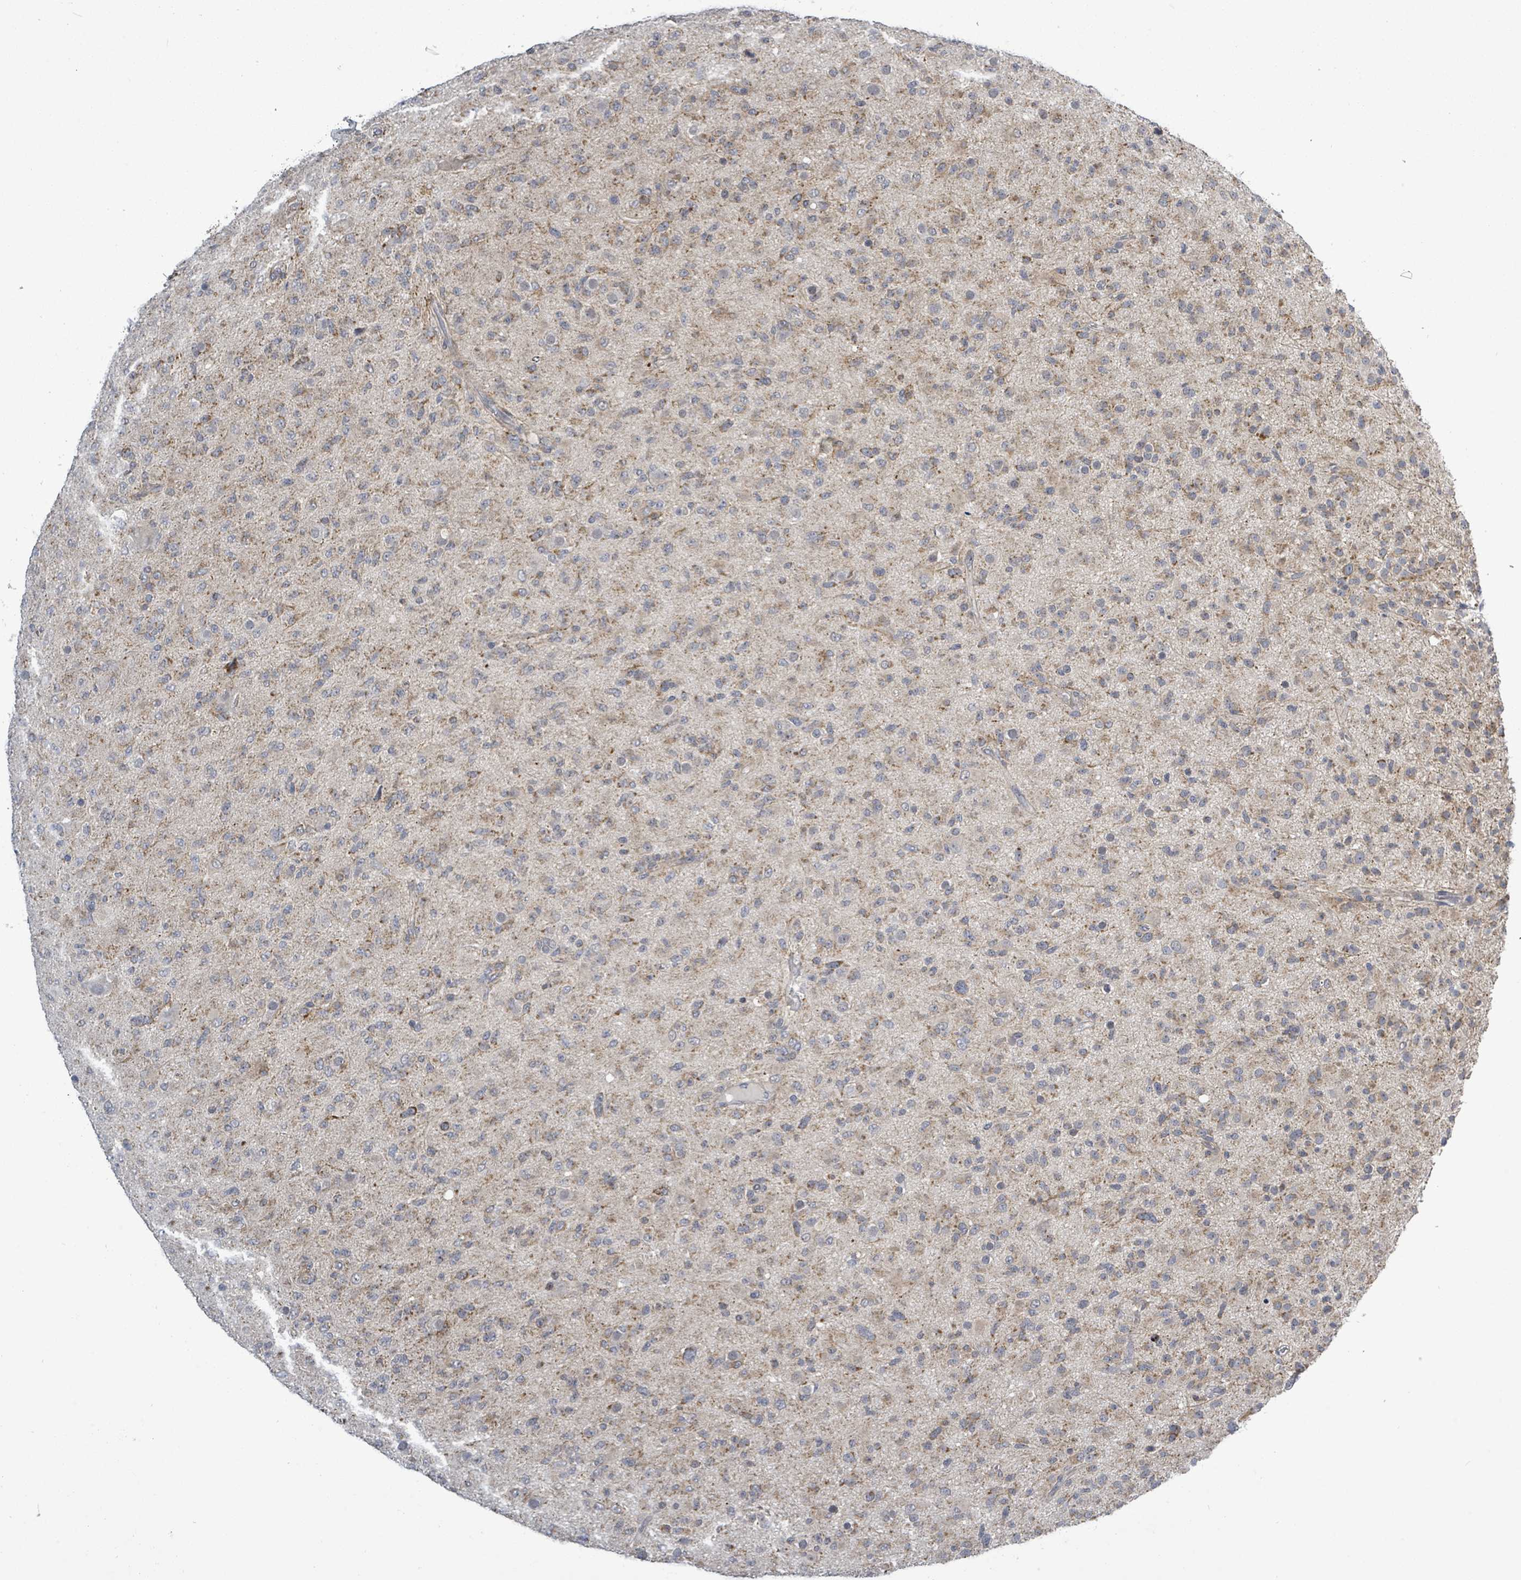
{"staining": {"intensity": "weak", "quantity": "25%-75%", "location": "cytoplasmic/membranous"}, "tissue": "glioma", "cell_type": "Tumor cells", "image_type": "cancer", "snomed": [{"axis": "morphology", "description": "Glioma, malignant, Low grade"}, {"axis": "topography", "description": "Brain"}], "caption": "A low amount of weak cytoplasmic/membranous expression is identified in approximately 25%-75% of tumor cells in malignant low-grade glioma tissue. (DAB (3,3'-diaminobenzidine) IHC with brightfield microscopy, high magnification).", "gene": "COQ10B", "patient": {"sex": "male", "age": 65}}